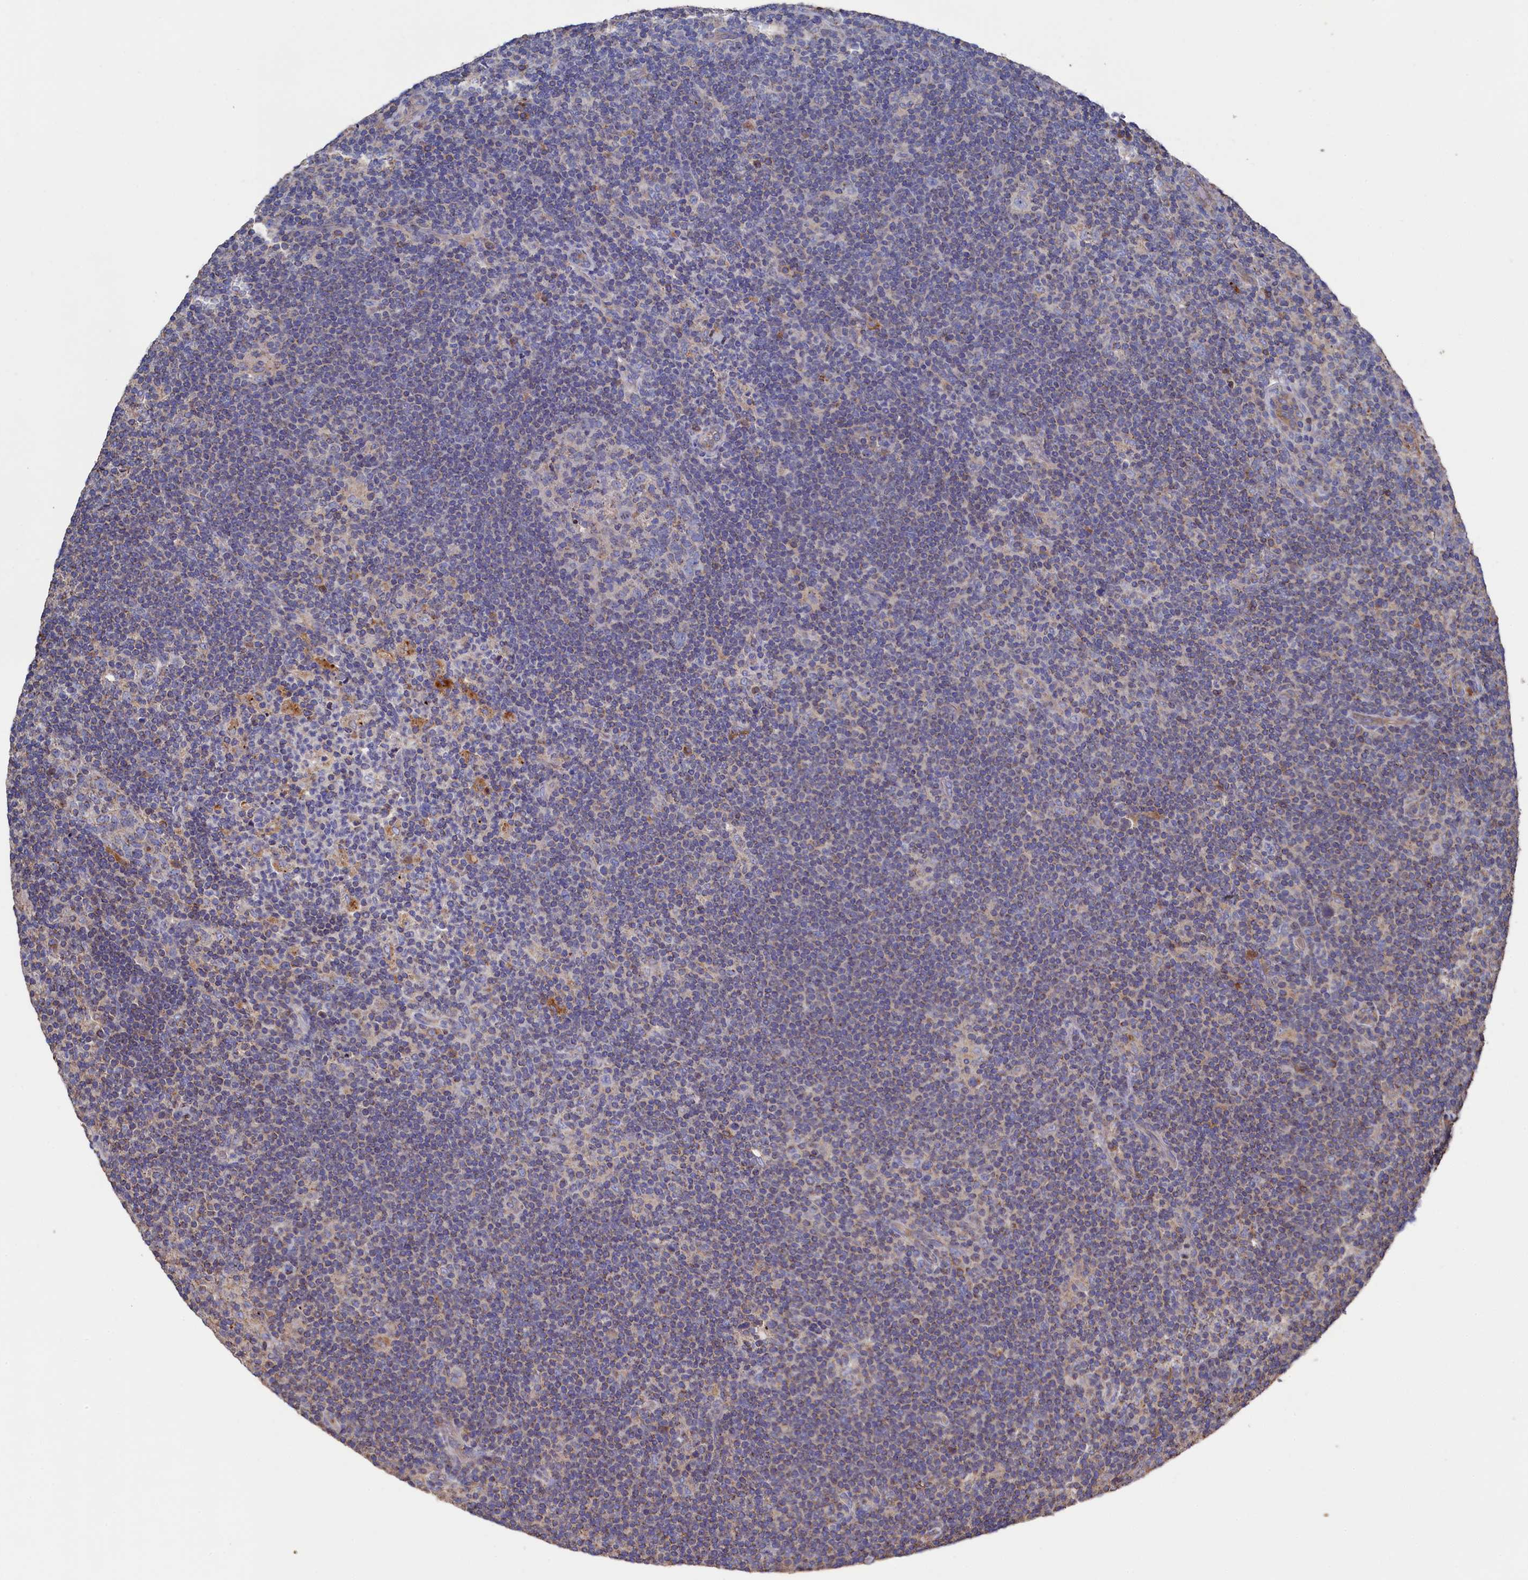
{"staining": {"intensity": "negative", "quantity": "none", "location": "none"}, "tissue": "lymphoma", "cell_type": "Tumor cells", "image_type": "cancer", "snomed": [{"axis": "morphology", "description": "Hodgkin's disease, NOS"}, {"axis": "topography", "description": "Lymph node"}], "caption": "Immunohistochemistry (IHC) micrograph of lymphoma stained for a protein (brown), which demonstrates no staining in tumor cells.", "gene": "TK2", "patient": {"sex": "female", "age": 57}}